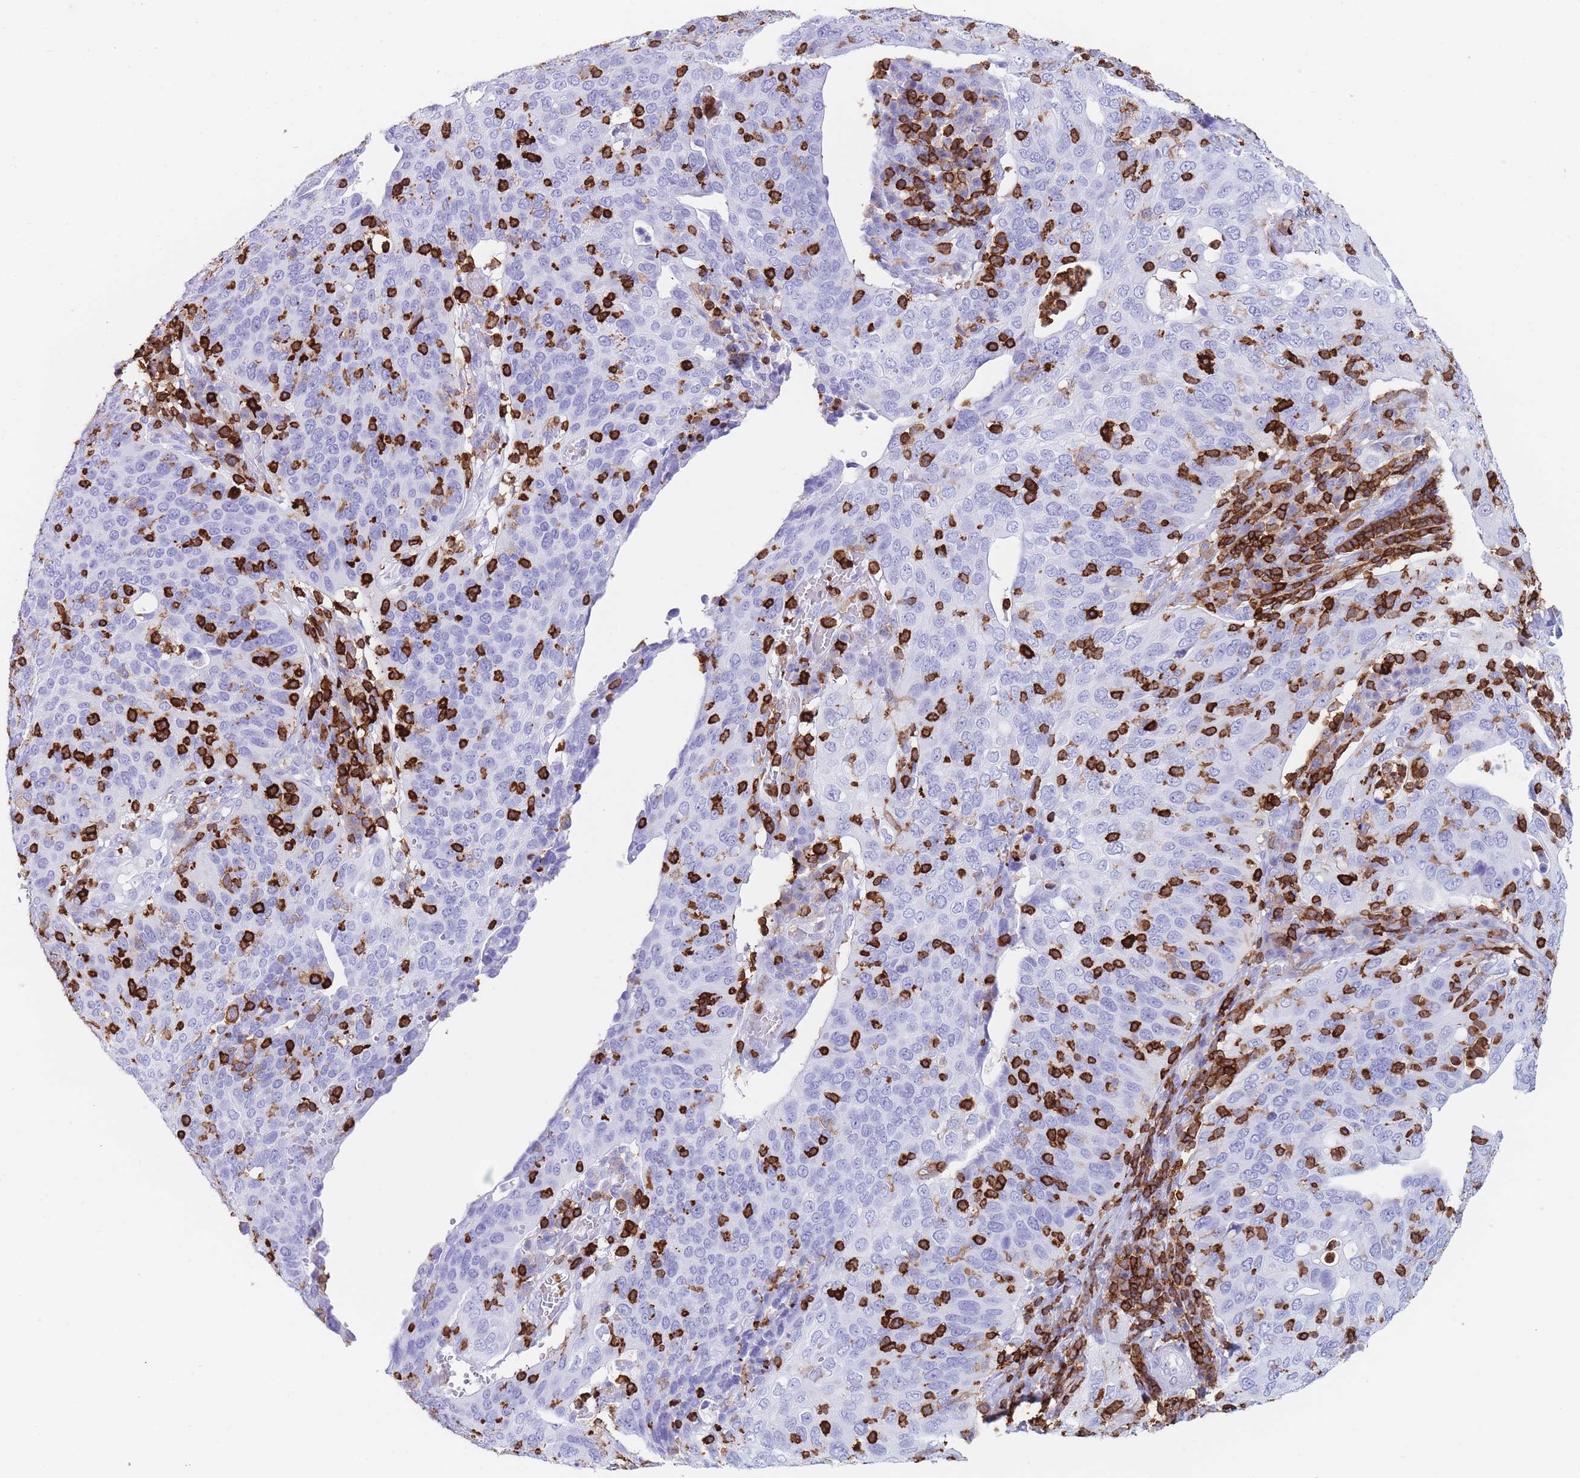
{"staining": {"intensity": "negative", "quantity": "none", "location": "none"}, "tissue": "cervical cancer", "cell_type": "Tumor cells", "image_type": "cancer", "snomed": [{"axis": "morphology", "description": "Squamous cell carcinoma, NOS"}, {"axis": "topography", "description": "Cervix"}], "caption": "Immunohistochemical staining of cervical squamous cell carcinoma demonstrates no significant staining in tumor cells.", "gene": "CORO1A", "patient": {"sex": "female", "age": 36}}